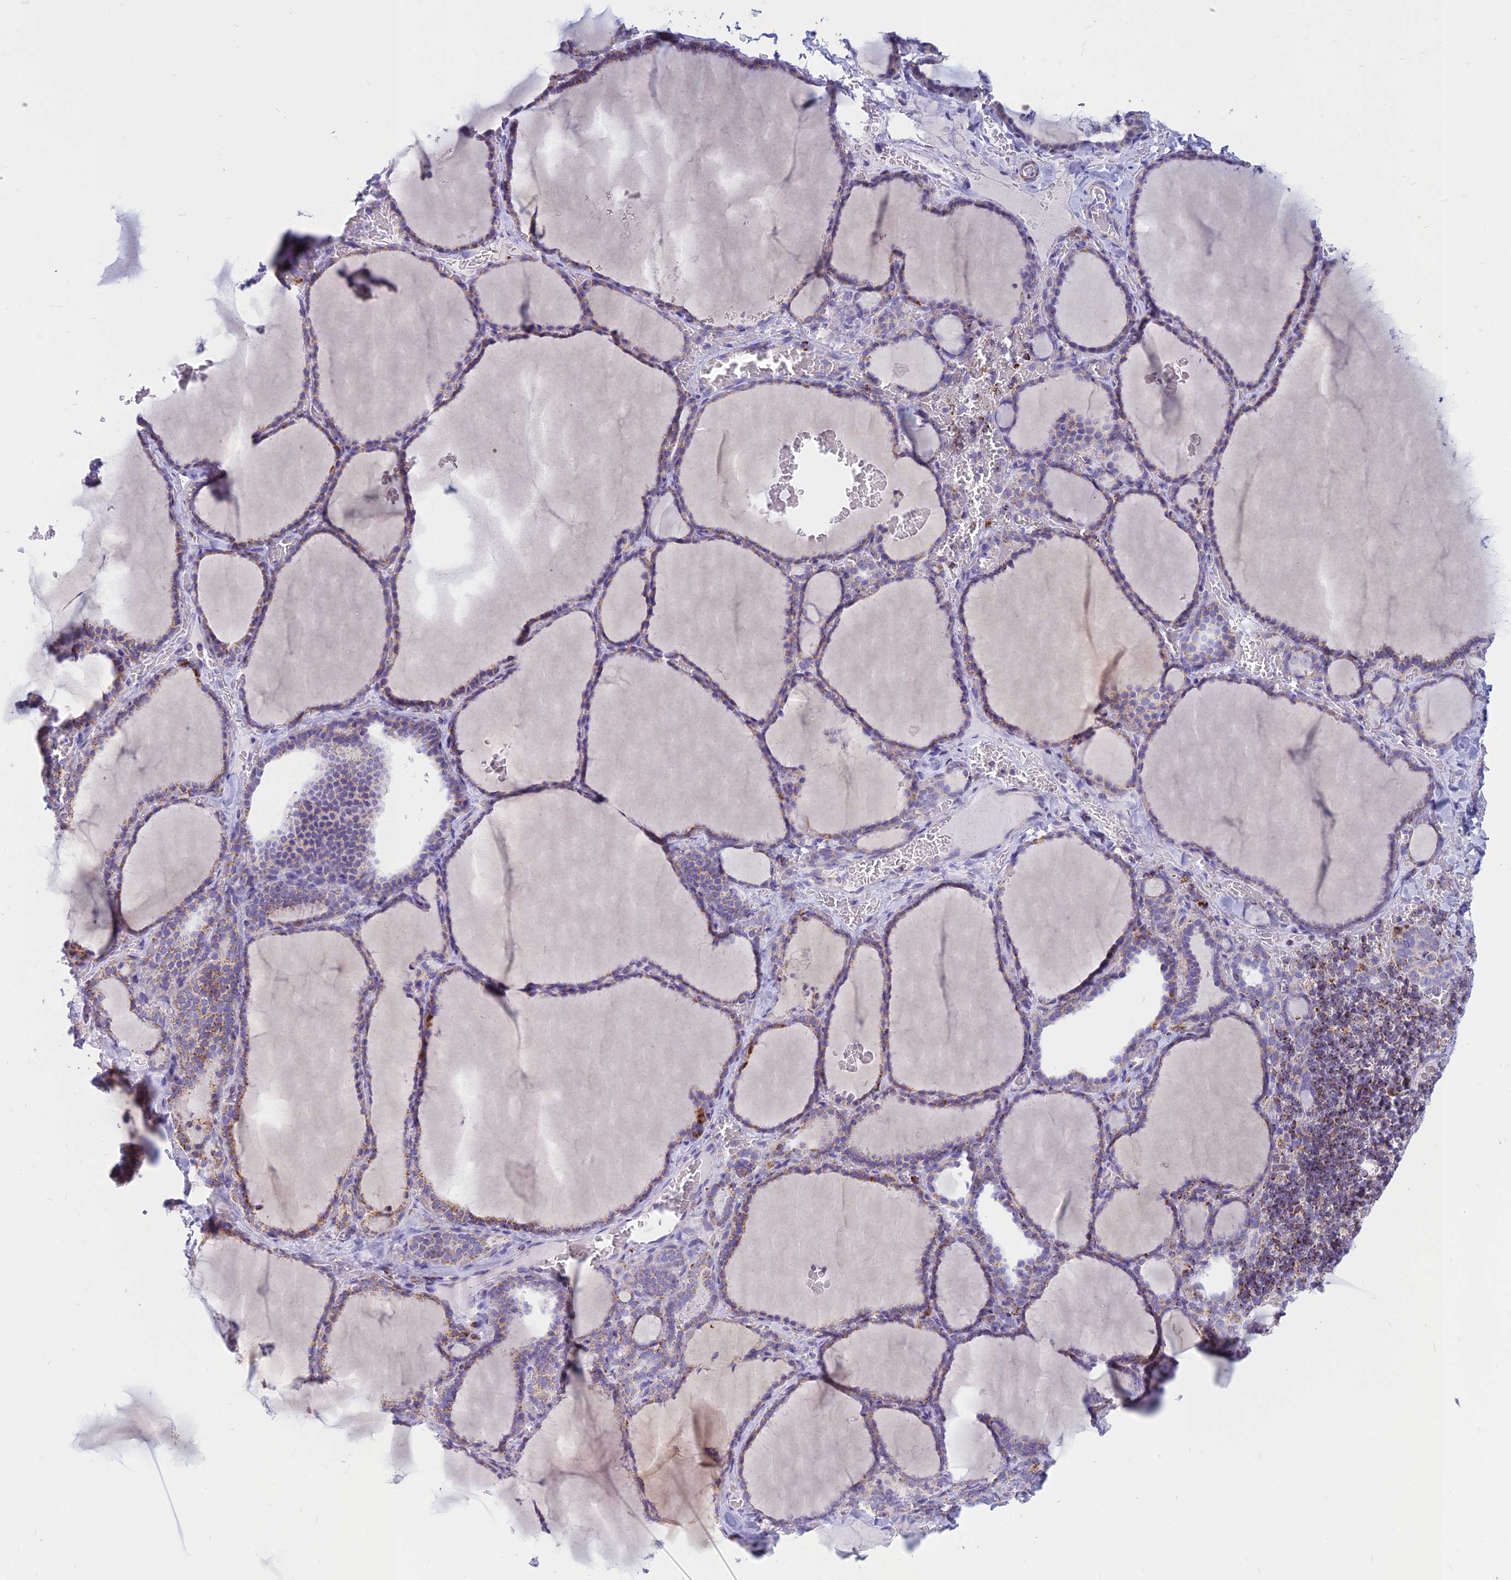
{"staining": {"intensity": "moderate", "quantity": "<25%", "location": "cytoplasmic/membranous"}, "tissue": "thyroid gland", "cell_type": "Glandular cells", "image_type": "normal", "snomed": [{"axis": "morphology", "description": "Normal tissue, NOS"}, {"axis": "topography", "description": "Thyroid gland"}], "caption": "An IHC photomicrograph of benign tissue is shown. Protein staining in brown shows moderate cytoplasmic/membranous positivity in thyroid gland within glandular cells.", "gene": "PACC1", "patient": {"sex": "female", "age": 39}}